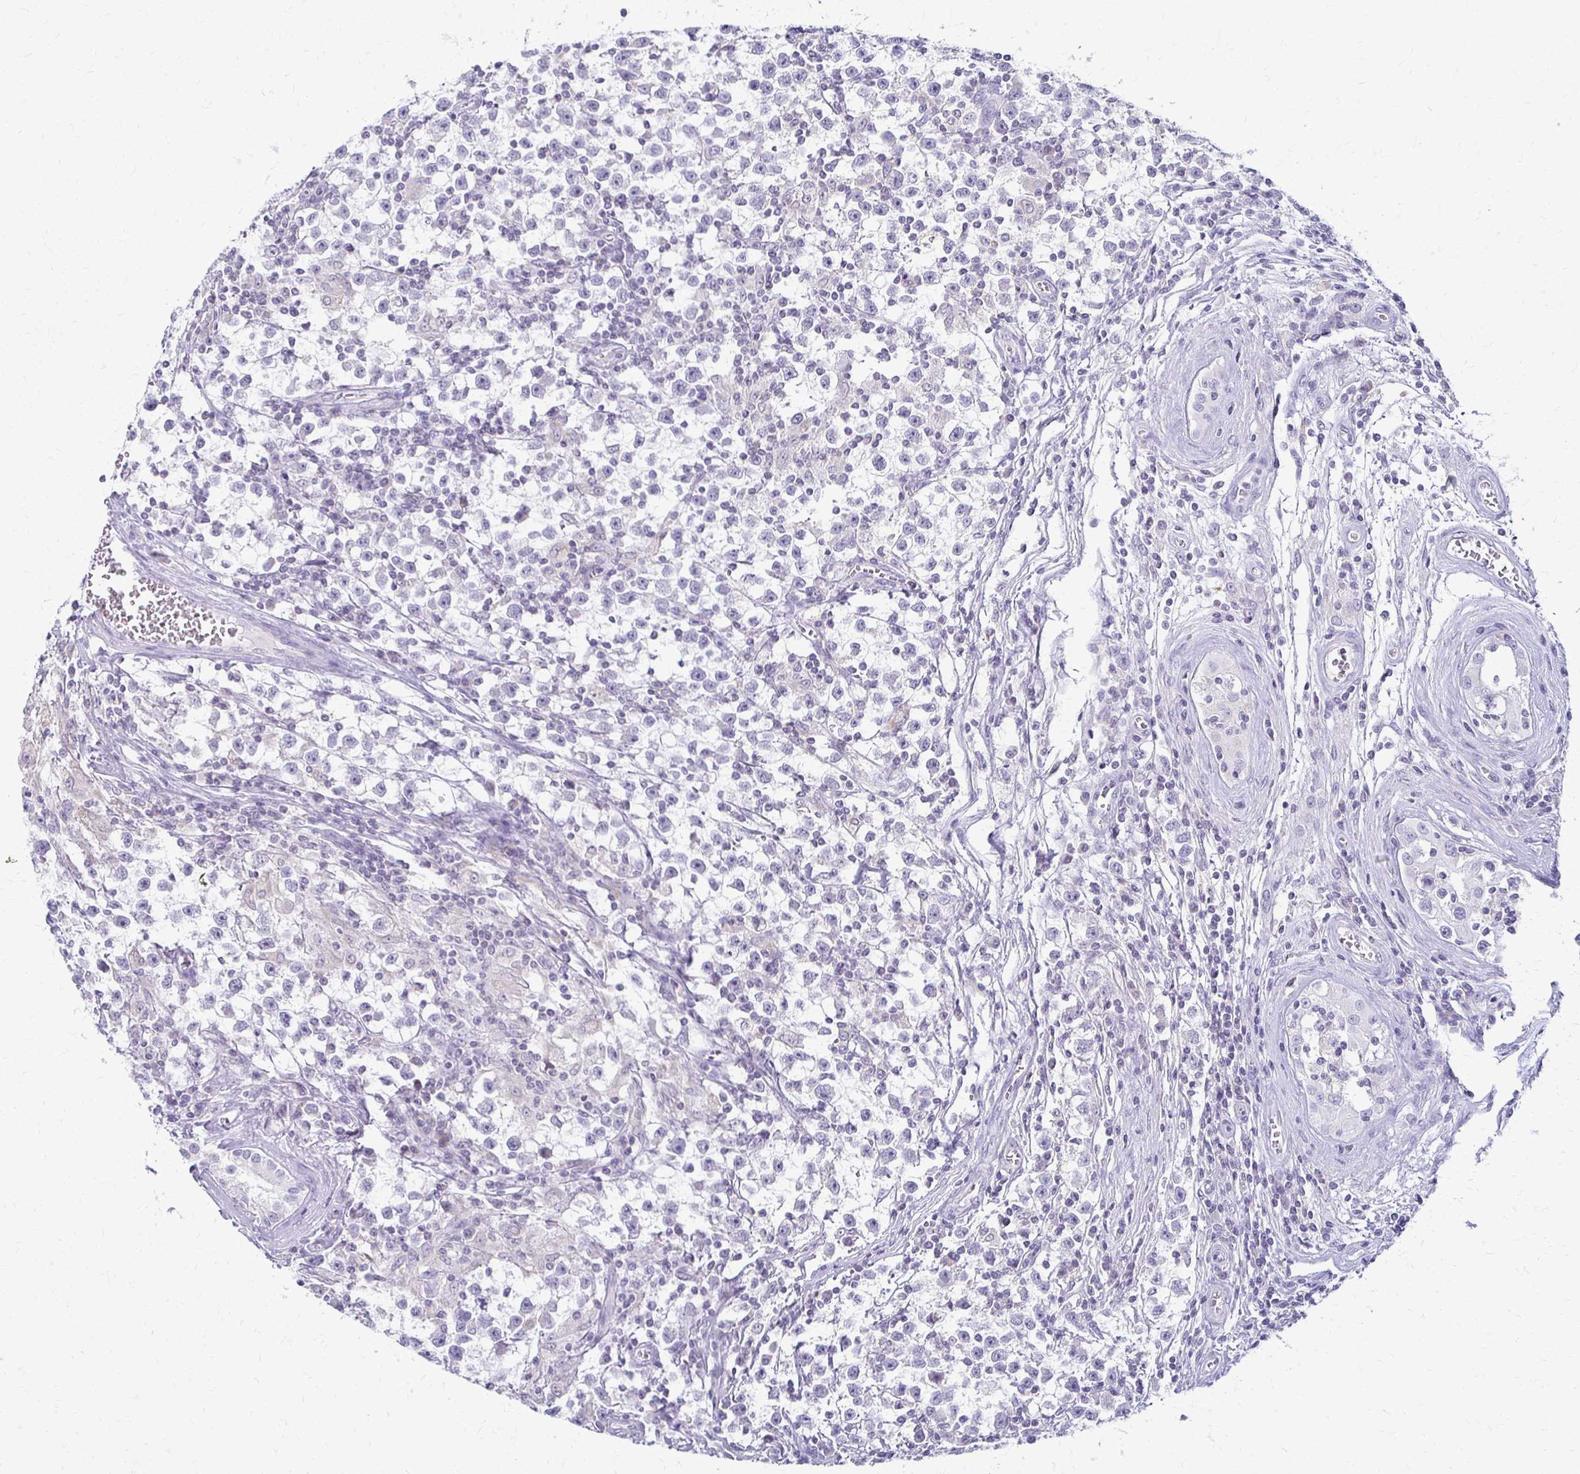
{"staining": {"intensity": "negative", "quantity": "none", "location": "none"}, "tissue": "testis cancer", "cell_type": "Tumor cells", "image_type": "cancer", "snomed": [{"axis": "morphology", "description": "Seminoma, NOS"}, {"axis": "topography", "description": "Testis"}], "caption": "IHC of testis cancer (seminoma) reveals no expression in tumor cells.", "gene": "FCGR2B", "patient": {"sex": "male", "age": 31}}